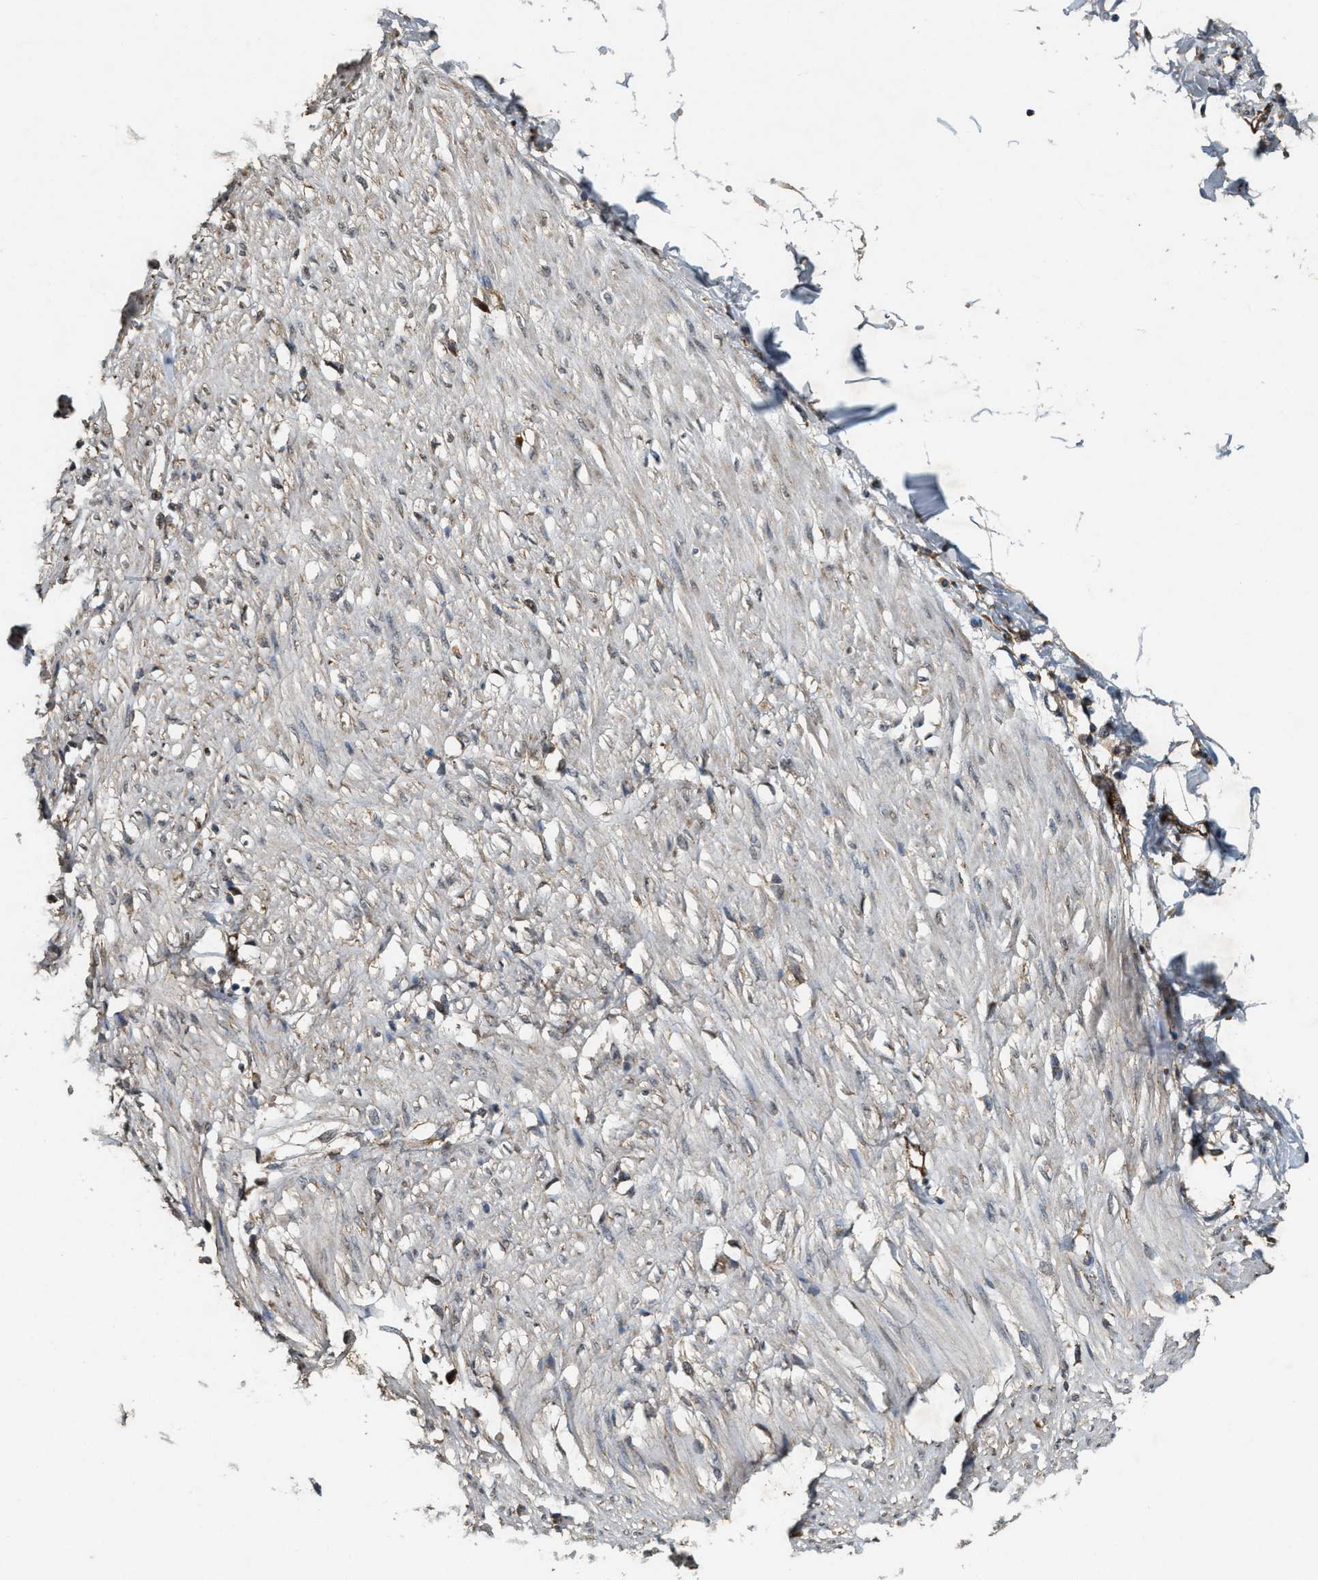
{"staining": {"intensity": "moderate", "quantity": "25%-75%", "location": "cytoplasmic/membranous"}, "tissue": "adipose tissue", "cell_type": "Adipocytes", "image_type": "normal", "snomed": [{"axis": "morphology", "description": "Normal tissue, NOS"}, {"axis": "morphology", "description": "Adenocarcinoma, NOS"}, {"axis": "topography", "description": "Colon"}, {"axis": "topography", "description": "Peripheral nerve tissue"}], "caption": "Protein staining exhibits moderate cytoplasmic/membranous expression in about 25%-75% of adipocytes in normal adipose tissue.", "gene": "ARHGEF5", "patient": {"sex": "male", "age": 14}}